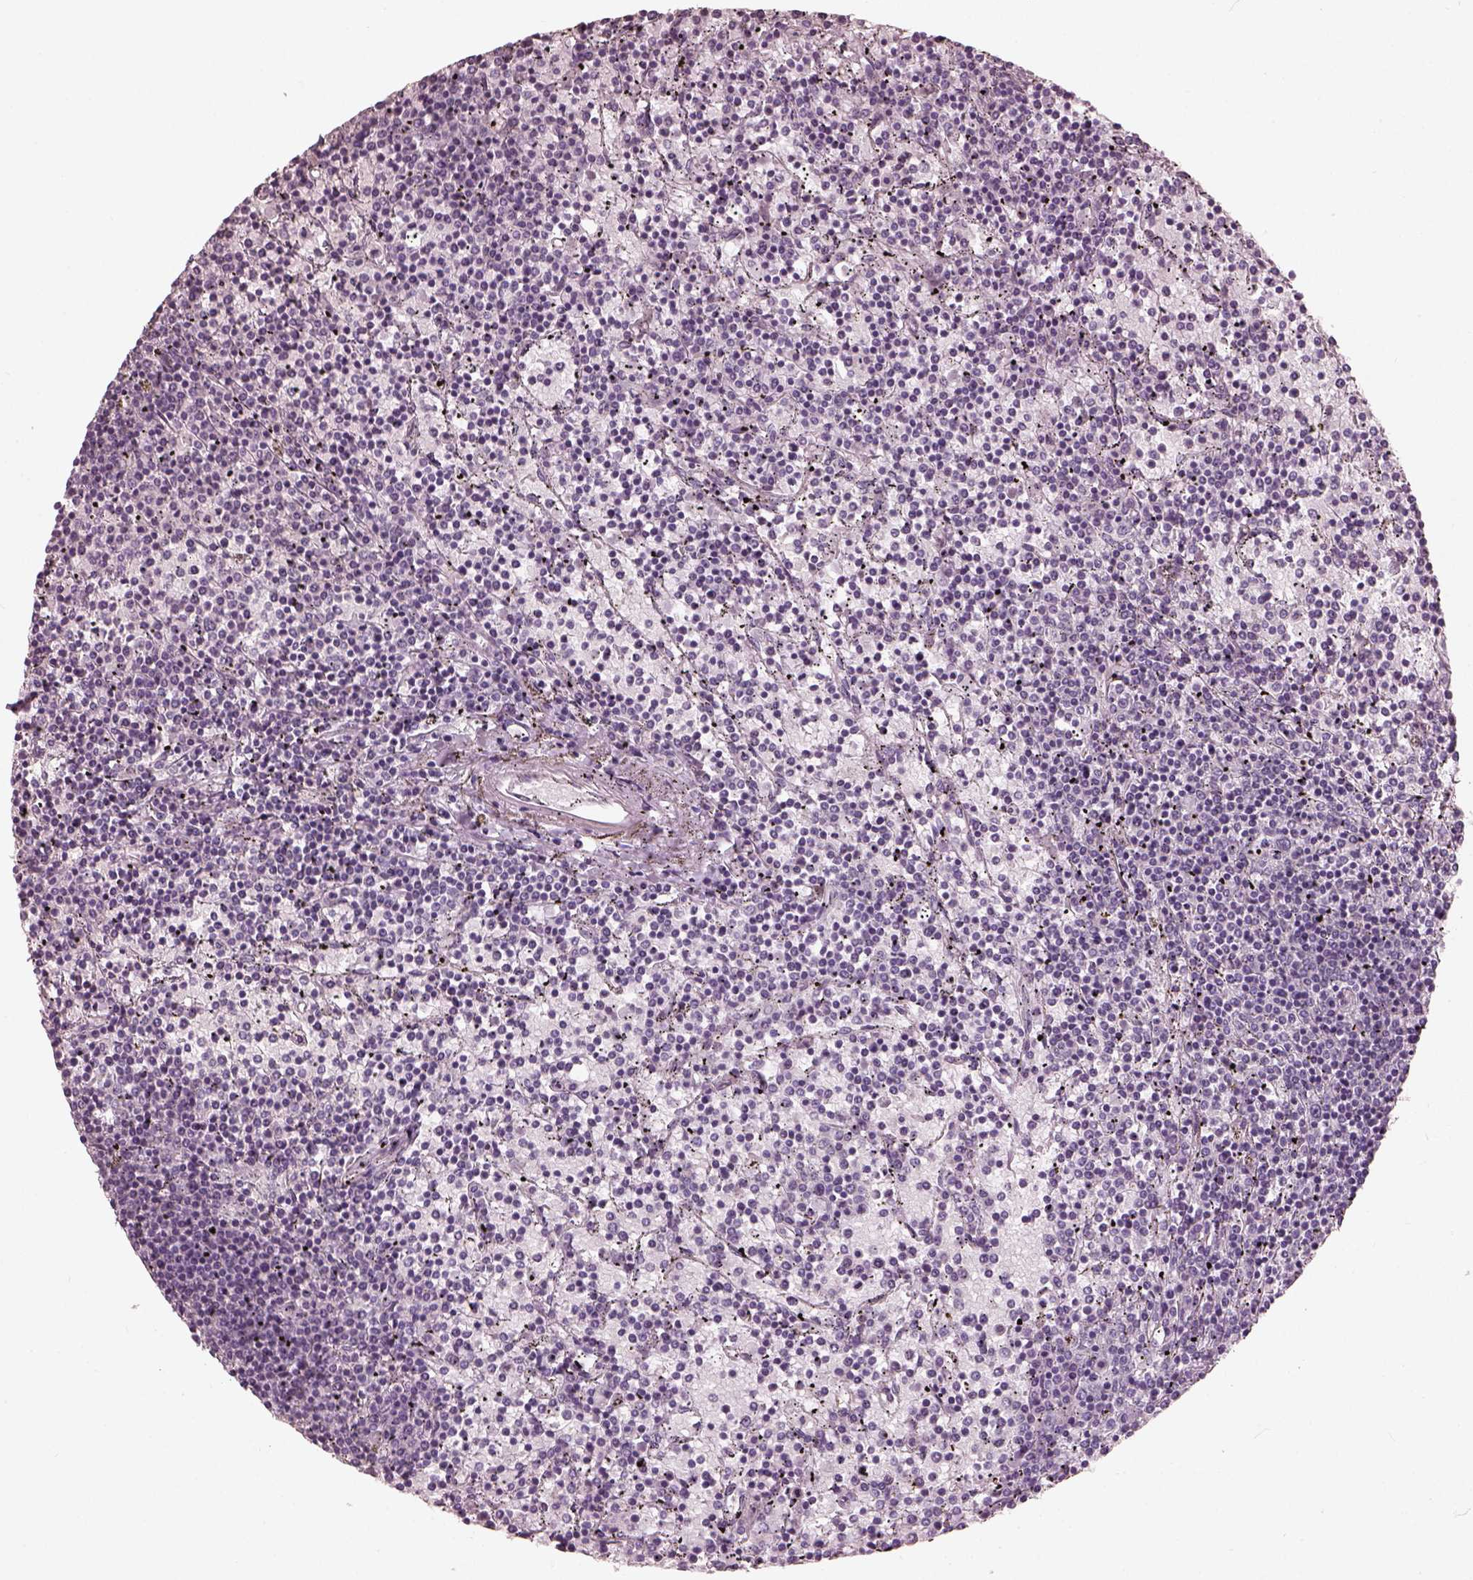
{"staining": {"intensity": "negative", "quantity": "none", "location": "none"}, "tissue": "lymphoma", "cell_type": "Tumor cells", "image_type": "cancer", "snomed": [{"axis": "morphology", "description": "Malignant lymphoma, non-Hodgkin's type, Low grade"}, {"axis": "topography", "description": "Spleen"}], "caption": "Tumor cells are negative for brown protein staining in lymphoma.", "gene": "OPTC", "patient": {"sex": "female", "age": 77}}